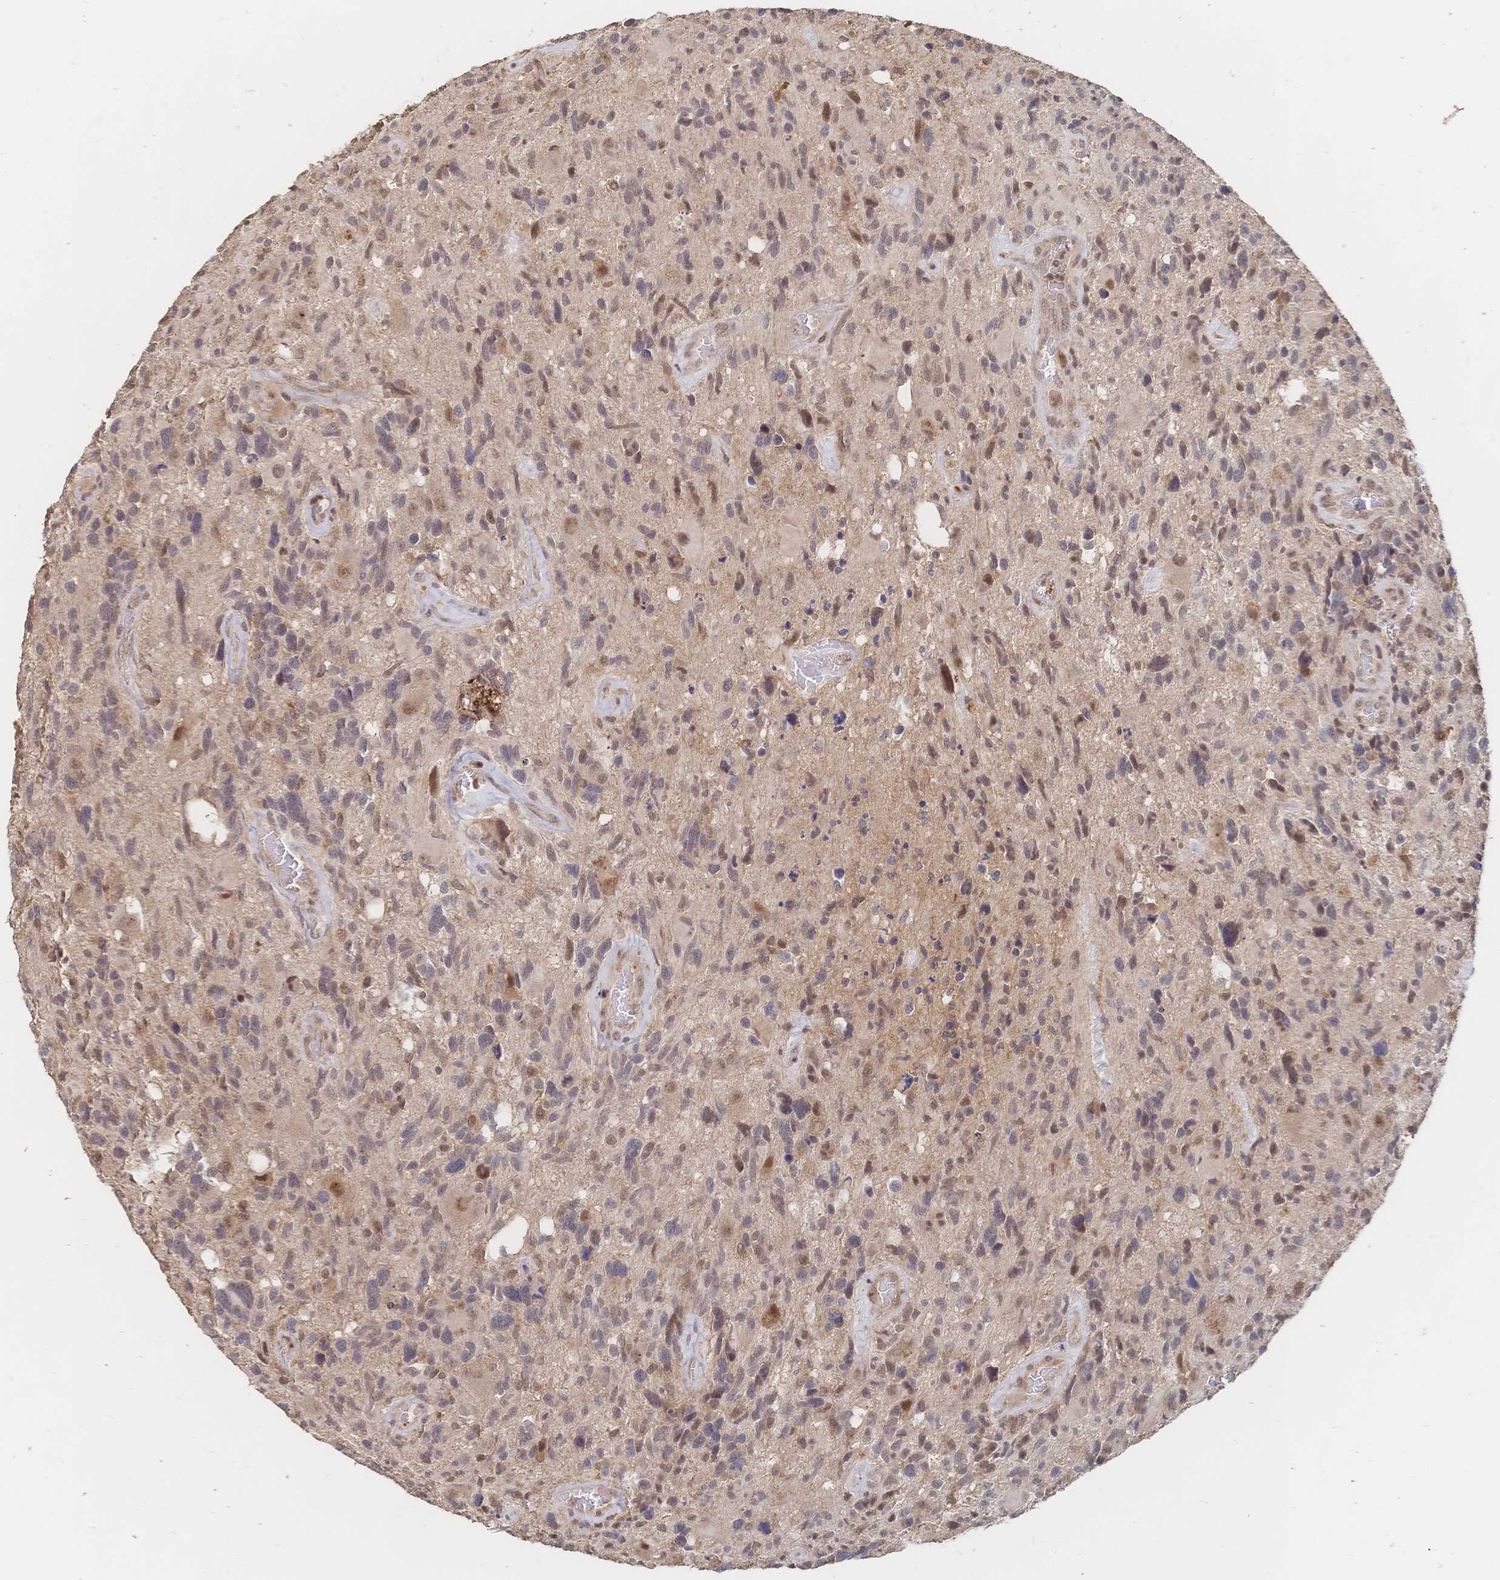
{"staining": {"intensity": "weak", "quantity": "<25%", "location": "nuclear"}, "tissue": "glioma", "cell_type": "Tumor cells", "image_type": "cancer", "snomed": [{"axis": "morphology", "description": "Glioma, malignant, High grade"}, {"axis": "topography", "description": "Brain"}], "caption": "Immunohistochemistry (IHC) of human glioma reveals no expression in tumor cells. The staining was performed using DAB (3,3'-diaminobenzidine) to visualize the protein expression in brown, while the nuclei were stained in blue with hematoxylin (Magnification: 20x).", "gene": "LRP5", "patient": {"sex": "male", "age": 49}}